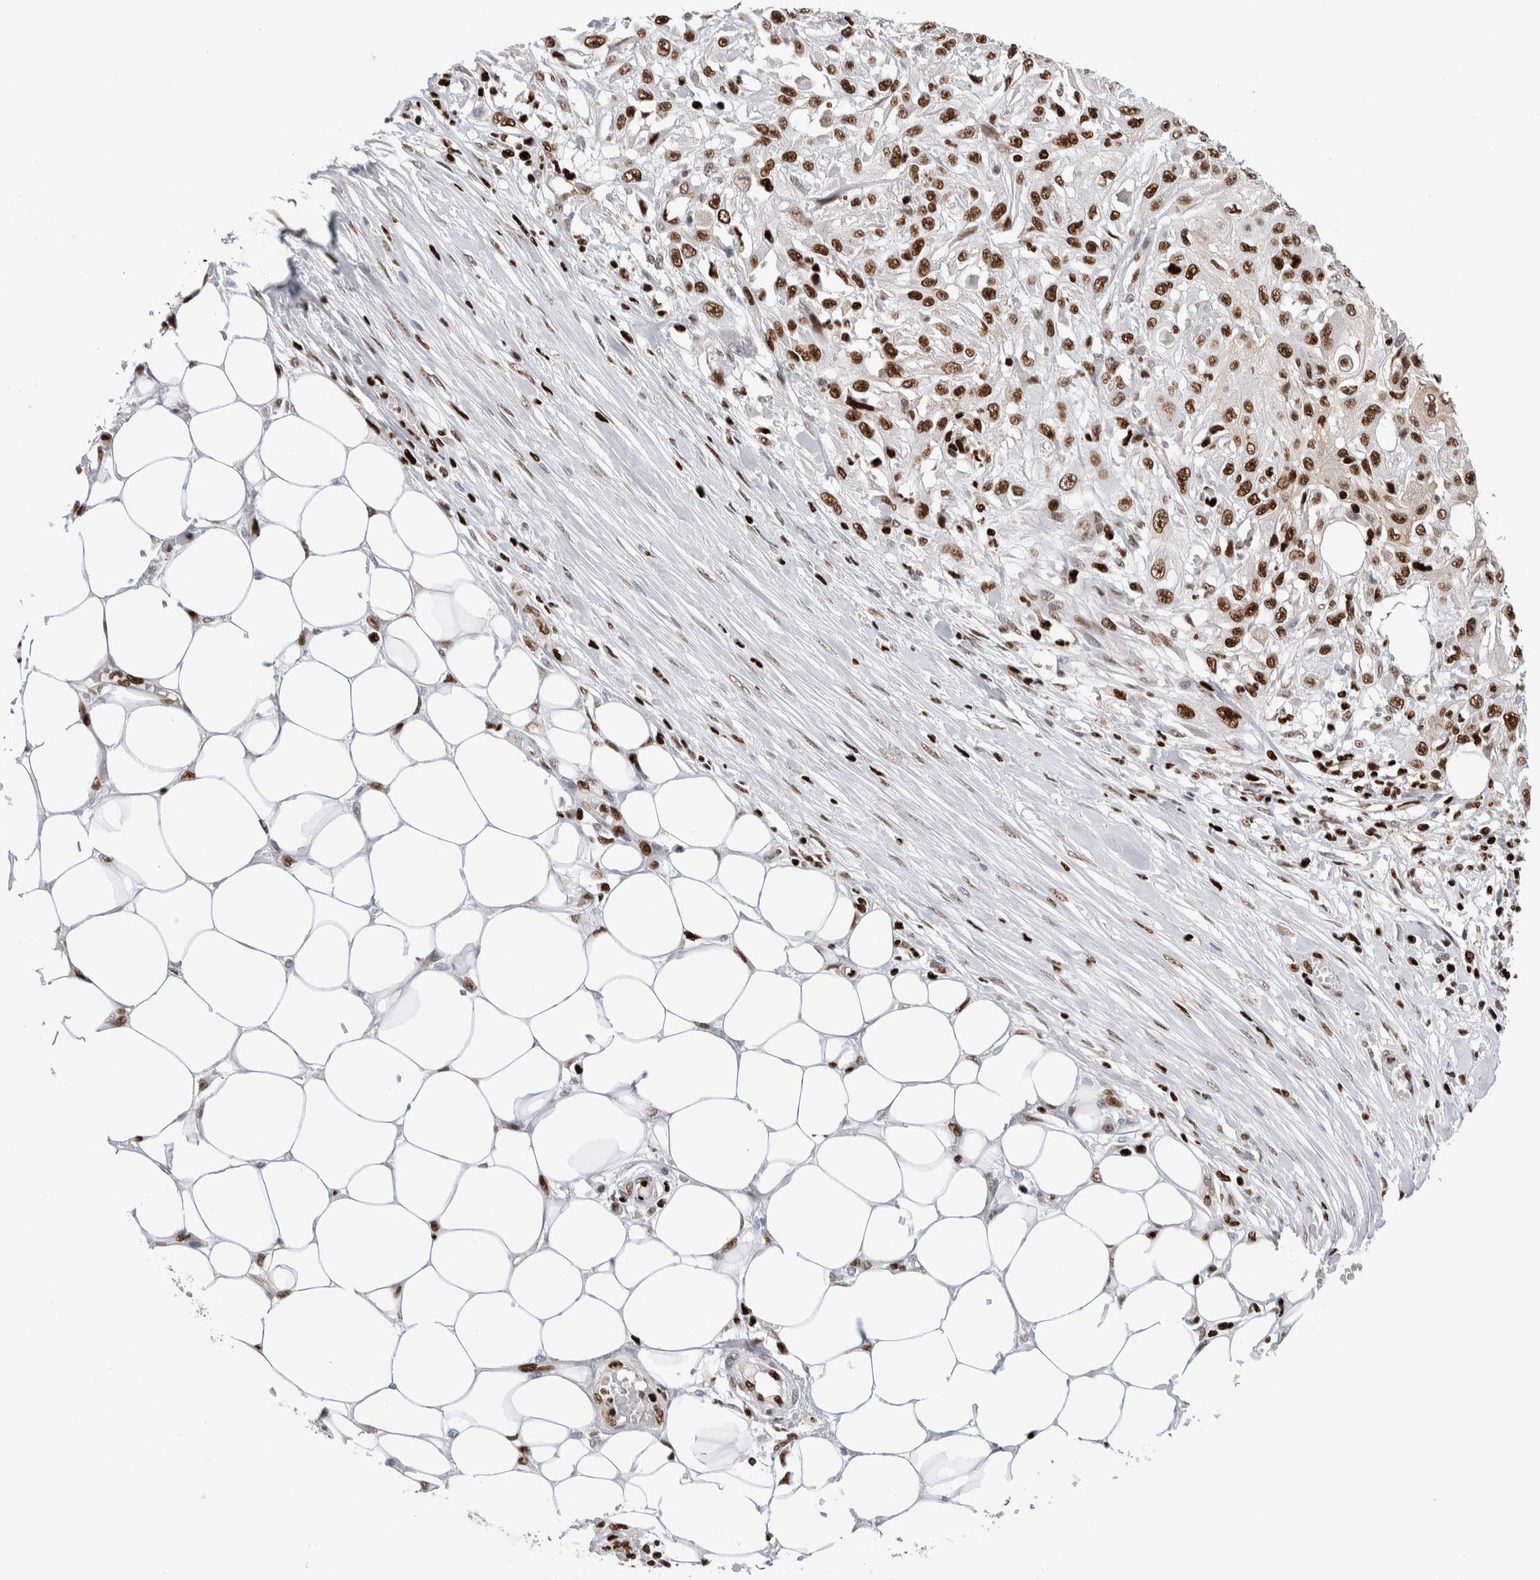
{"staining": {"intensity": "strong", "quantity": ">75%", "location": "nuclear"}, "tissue": "skin cancer", "cell_type": "Tumor cells", "image_type": "cancer", "snomed": [{"axis": "morphology", "description": "Squamous cell carcinoma, NOS"}, {"axis": "morphology", "description": "Squamous cell carcinoma, metastatic, NOS"}, {"axis": "topography", "description": "Skin"}, {"axis": "topography", "description": "Lymph node"}], "caption": "Immunohistochemistry staining of skin squamous cell carcinoma, which displays high levels of strong nuclear expression in about >75% of tumor cells indicating strong nuclear protein staining. The staining was performed using DAB (3,3'-diaminobenzidine) (brown) for protein detection and nuclei were counterstained in hematoxylin (blue).", "gene": "RNASEK-C17orf49", "patient": {"sex": "male", "age": 75}}